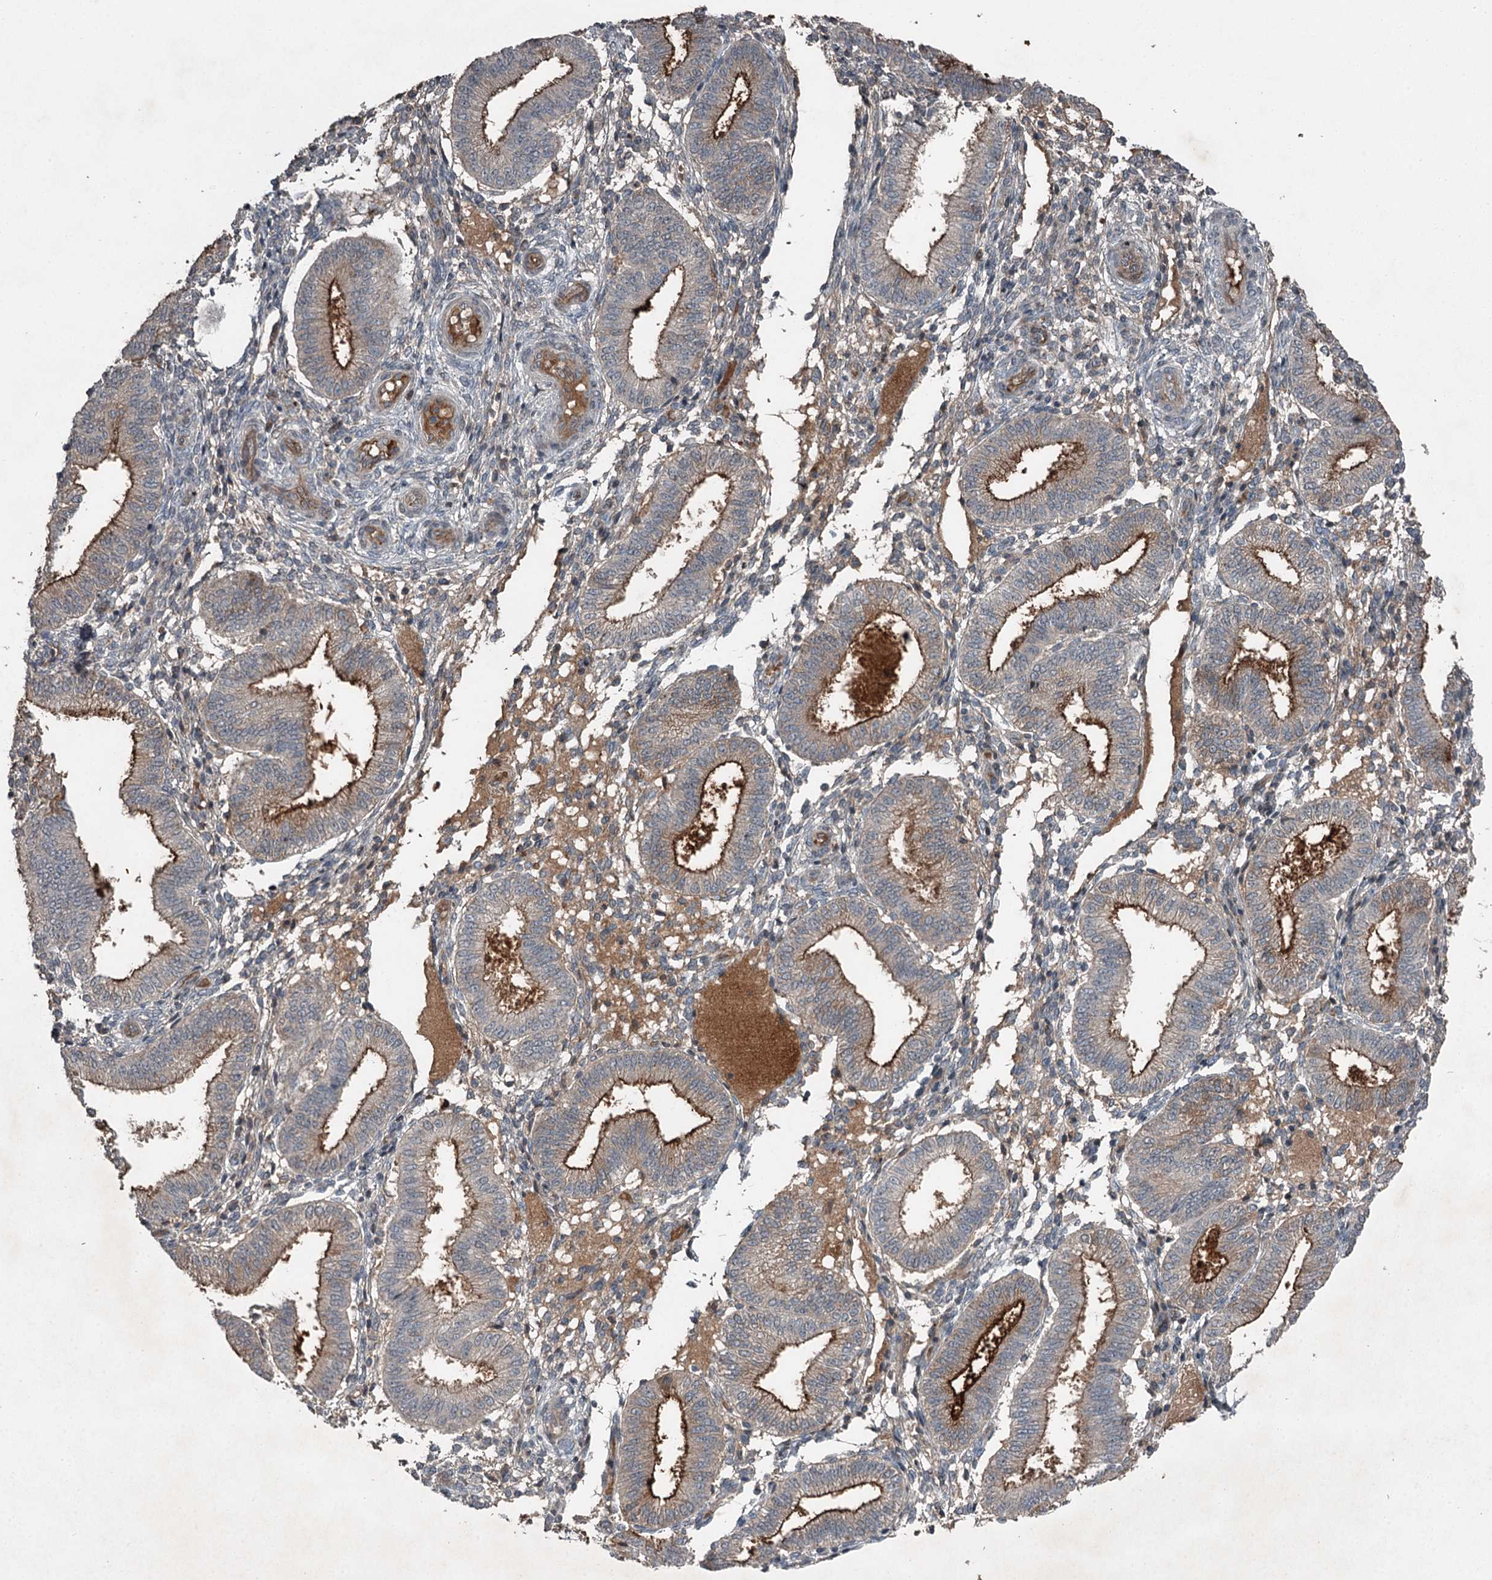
{"staining": {"intensity": "negative", "quantity": "none", "location": "none"}, "tissue": "endometrium", "cell_type": "Cells in endometrial stroma", "image_type": "normal", "snomed": [{"axis": "morphology", "description": "Normal tissue, NOS"}, {"axis": "topography", "description": "Endometrium"}], "caption": "Protein analysis of unremarkable endometrium exhibits no significant expression in cells in endometrial stroma.", "gene": "SLC39A8", "patient": {"sex": "female", "age": 39}}